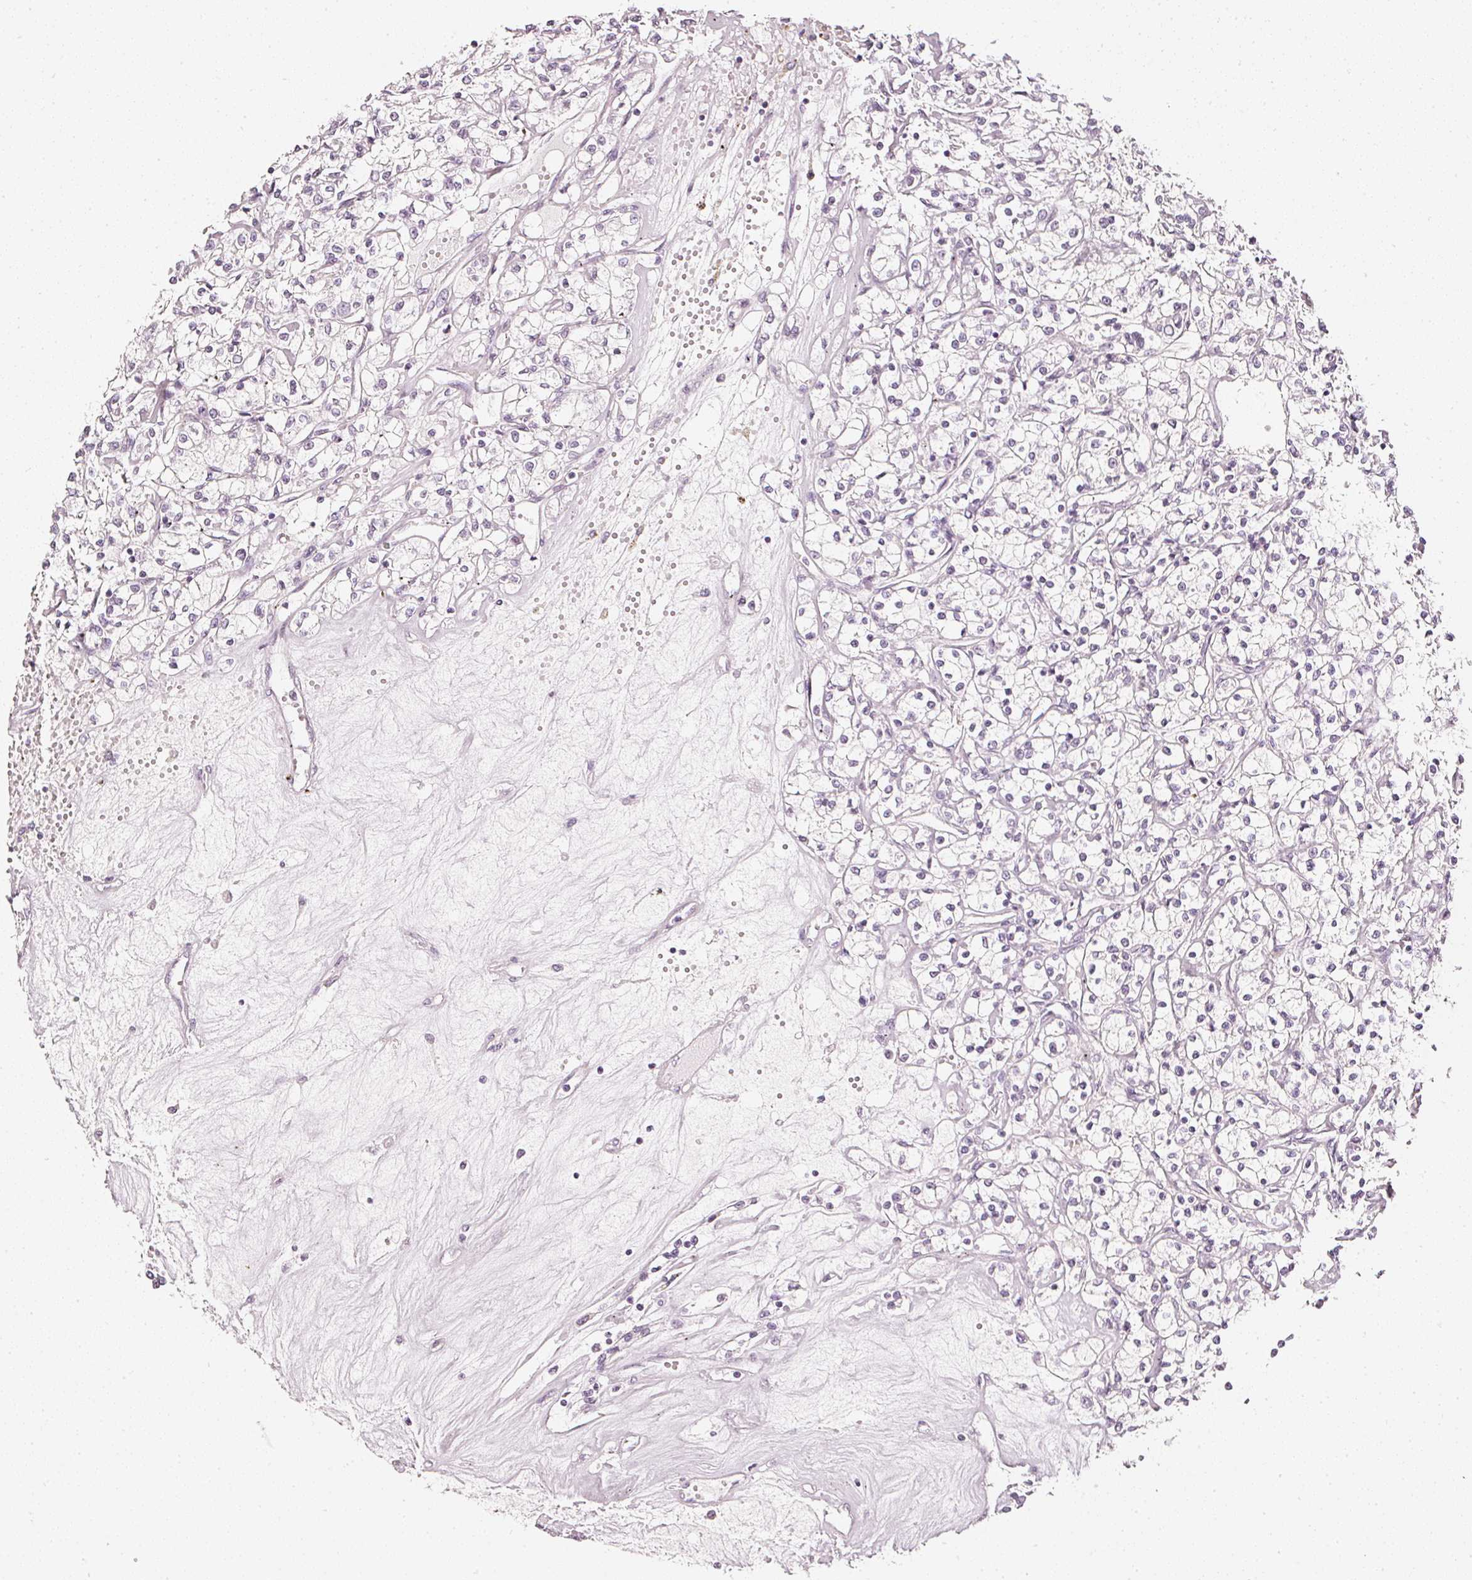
{"staining": {"intensity": "negative", "quantity": "none", "location": "none"}, "tissue": "renal cancer", "cell_type": "Tumor cells", "image_type": "cancer", "snomed": [{"axis": "morphology", "description": "Adenocarcinoma, NOS"}, {"axis": "topography", "description": "Kidney"}], "caption": "Immunohistochemistry photomicrograph of neoplastic tissue: human renal cancer stained with DAB (3,3'-diaminobenzidine) exhibits no significant protein staining in tumor cells. (Brightfield microscopy of DAB IHC at high magnification).", "gene": "CNP", "patient": {"sex": "female", "age": 59}}